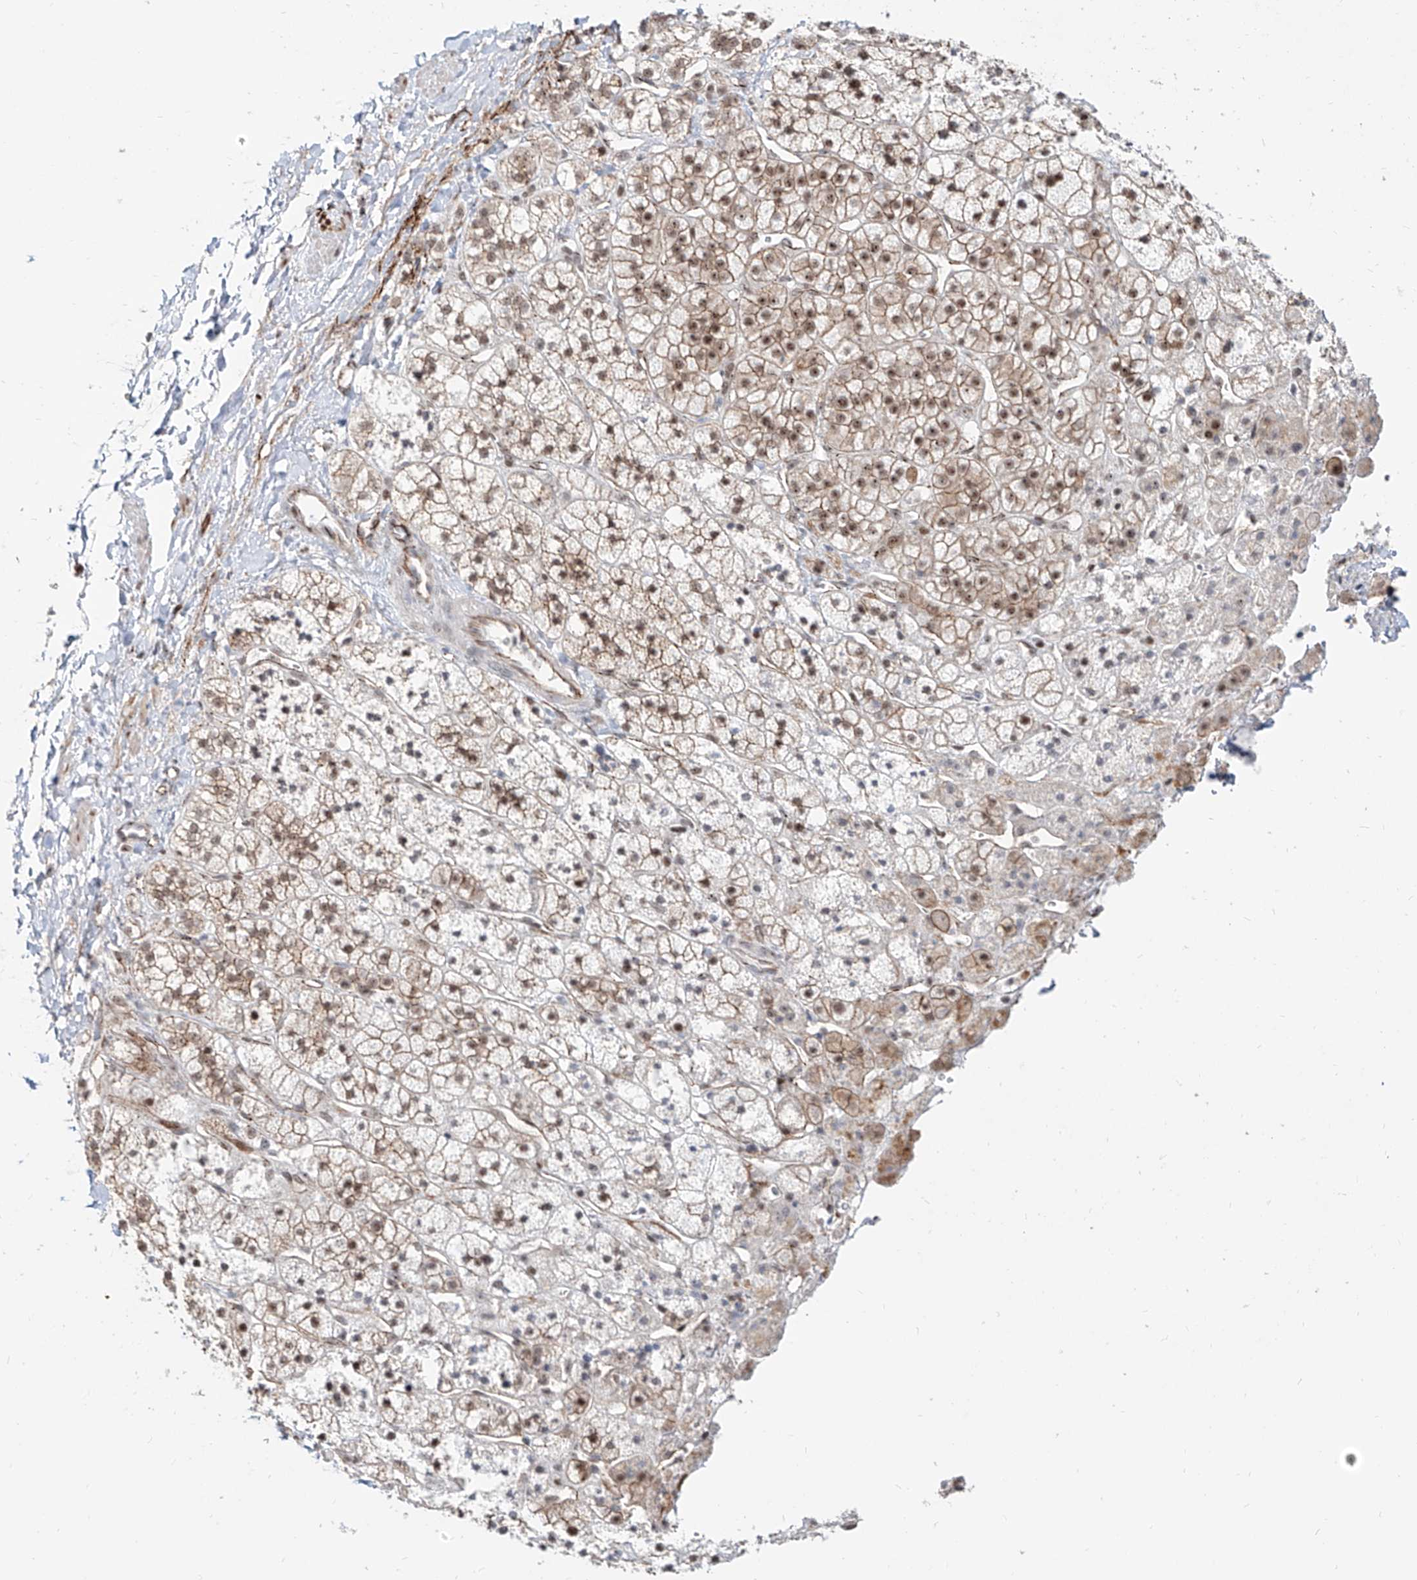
{"staining": {"intensity": "moderate", "quantity": ">75%", "location": "cytoplasmic/membranous,nuclear"}, "tissue": "adrenal gland", "cell_type": "Glandular cells", "image_type": "normal", "snomed": [{"axis": "morphology", "description": "Normal tissue, NOS"}, {"axis": "topography", "description": "Adrenal gland"}], "caption": "IHC photomicrograph of benign adrenal gland stained for a protein (brown), which displays medium levels of moderate cytoplasmic/membranous,nuclear staining in about >75% of glandular cells.", "gene": "ZNF710", "patient": {"sex": "male", "age": 56}}